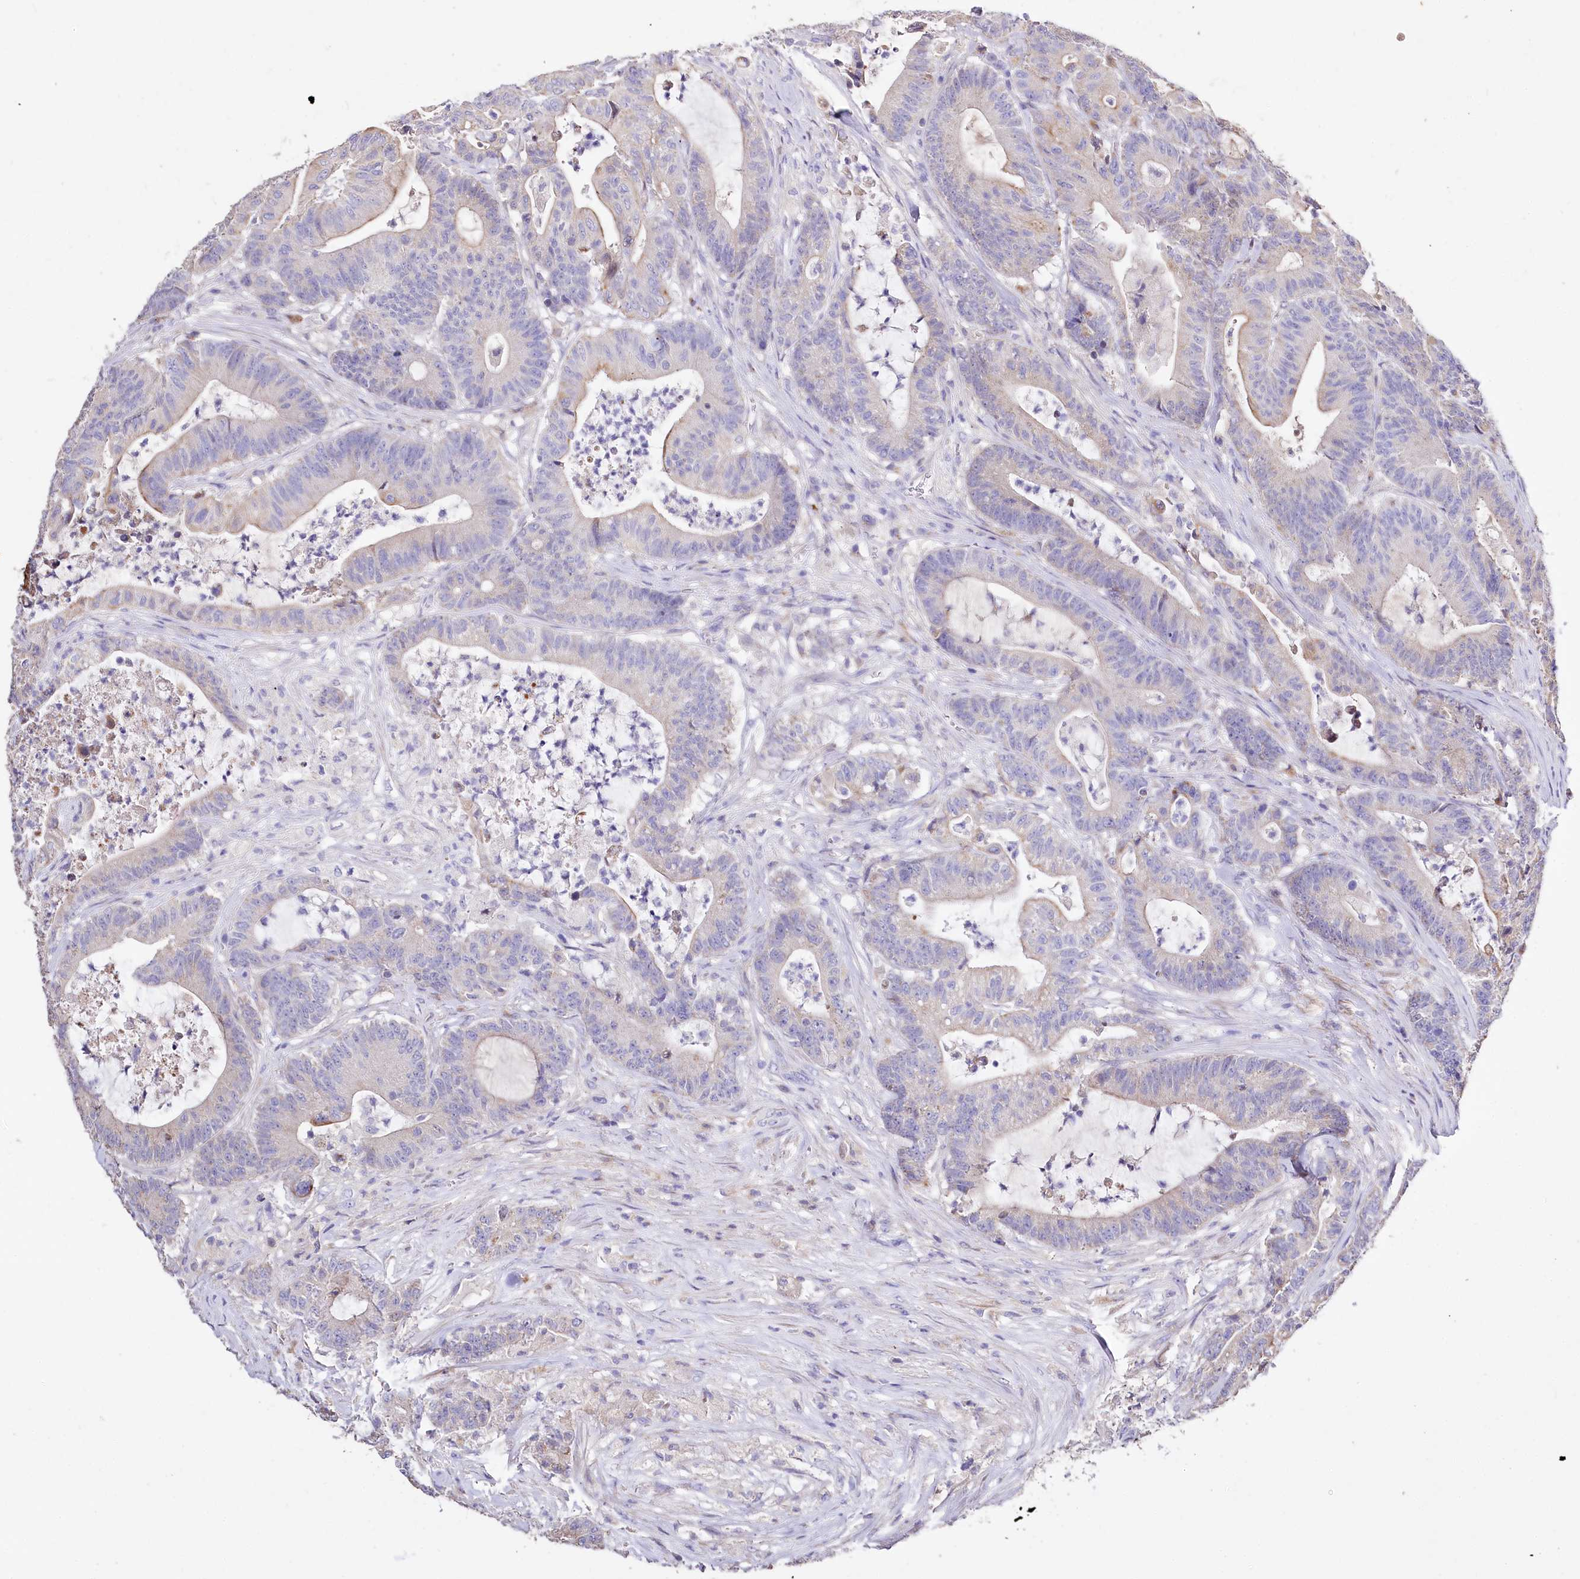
{"staining": {"intensity": "moderate", "quantity": "25%-75%", "location": "cytoplasmic/membranous"}, "tissue": "colorectal cancer", "cell_type": "Tumor cells", "image_type": "cancer", "snomed": [{"axis": "morphology", "description": "Adenocarcinoma, NOS"}, {"axis": "topography", "description": "Colon"}], "caption": "Immunohistochemical staining of human adenocarcinoma (colorectal) displays moderate cytoplasmic/membranous protein positivity in about 25%-75% of tumor cells. (IHC, brightfield microscopy, high magnification).", "gene": "PTER", "patient": {"sex": "female", "age": 84}}